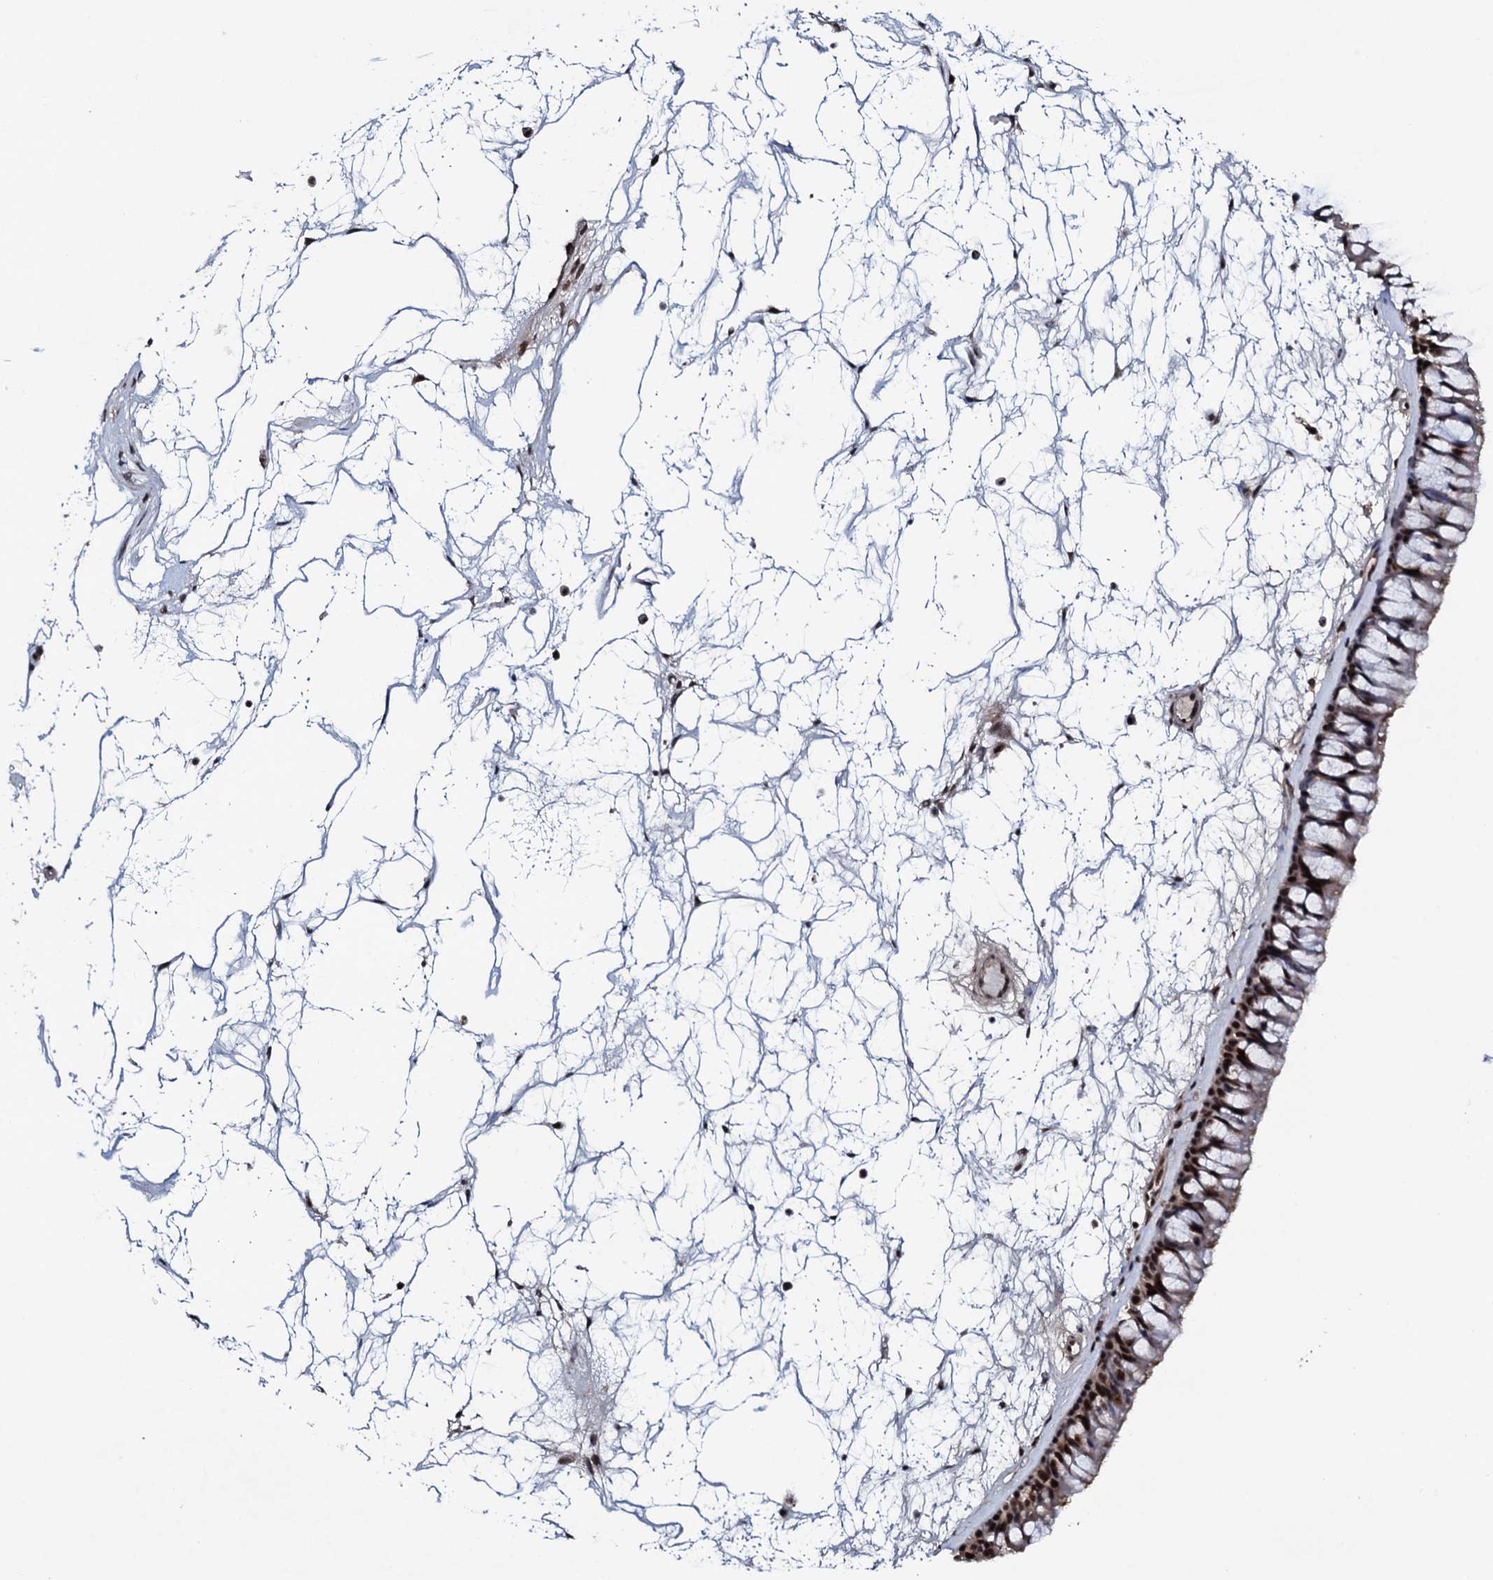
{"staining": {"intensity": "strong", "quantity": ">75%", "location": "nuclear"}, "tissue": "nasopharynx", "cell_type": "Respiratory epithelial cells", "image_type": "normal", "snomed": [{"axis": "morphology", "description": "Normal tissue, NOS"}, {"axis": "topography", "description": "Nasopharynx"}], "caption": "A high-resolution photomicrograph shows IHC staining of unremarkable nasopharynx, which demonstrates strong nuclear positivity in about >75% of respiratory epithelial cells.", "gene": "PRPF18", "patient": {"sex": "male", "age": 64}}